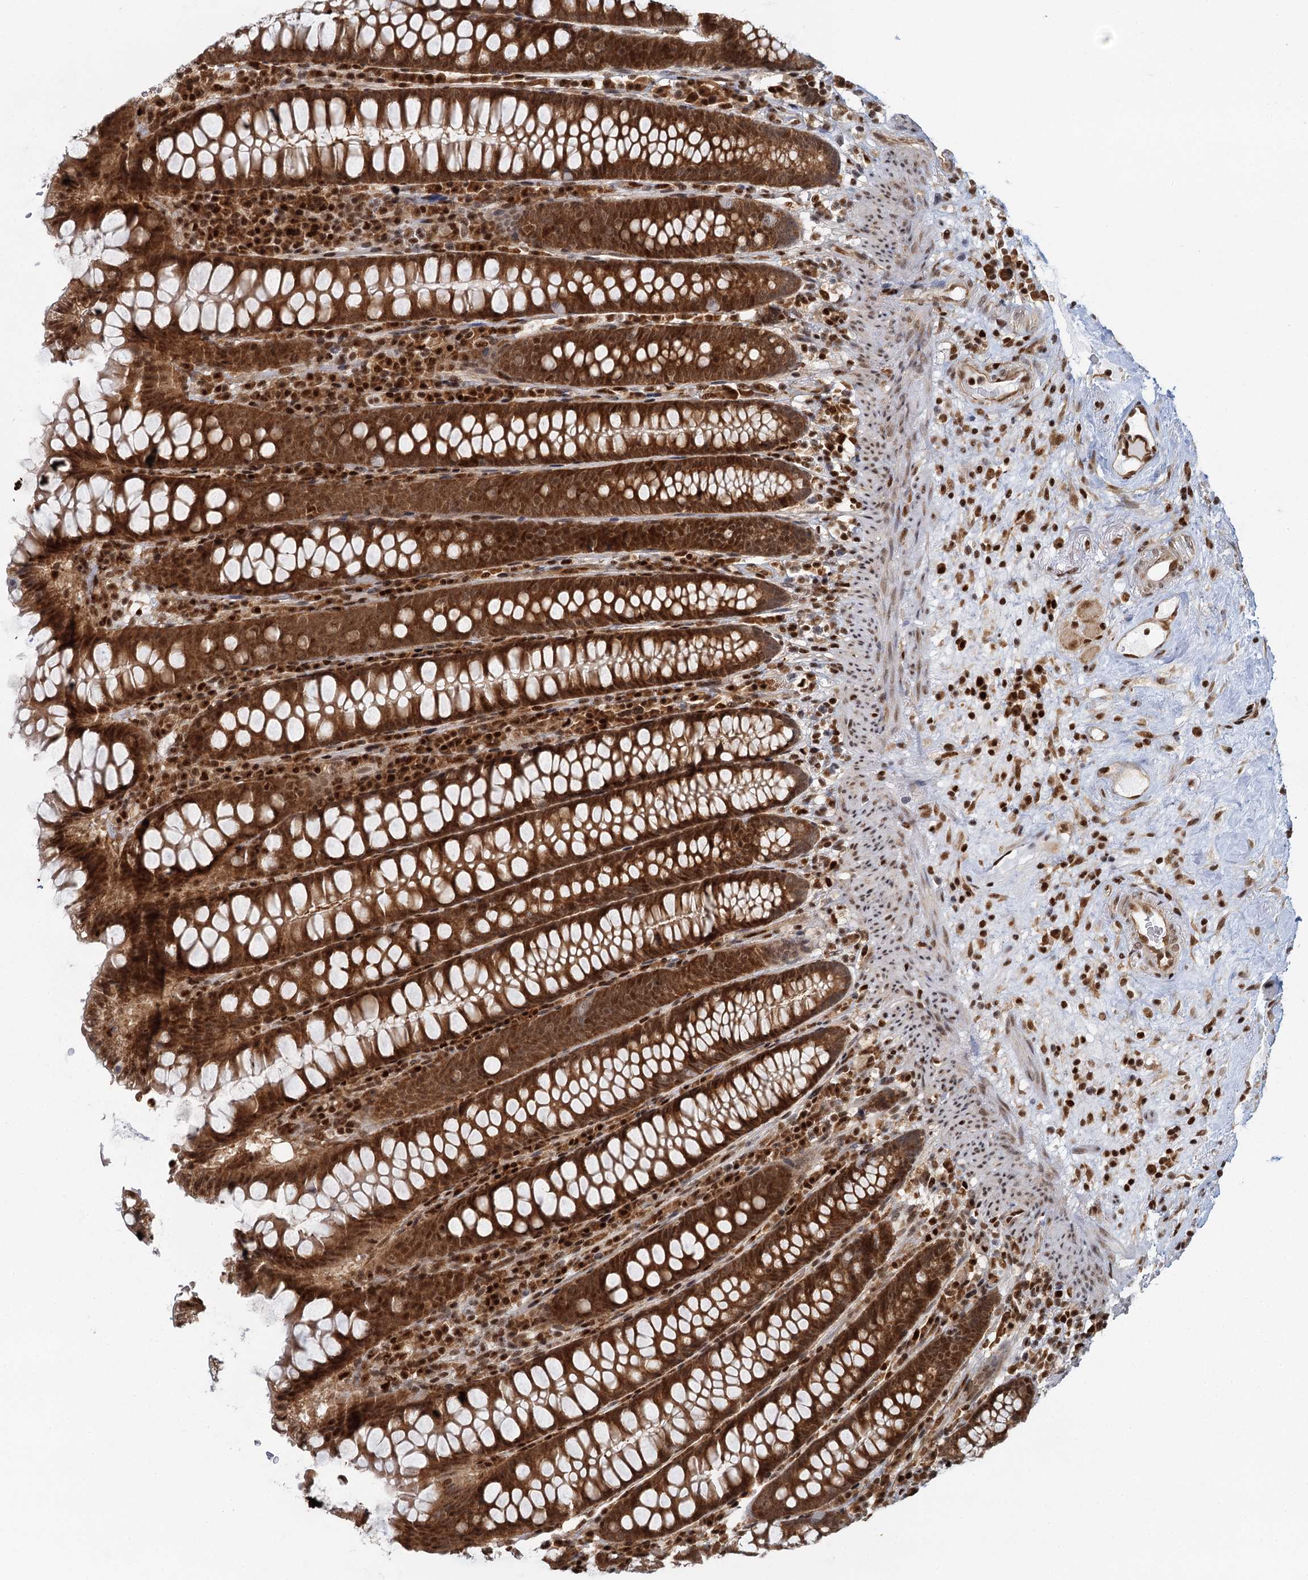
{"staining": {"intensity": "strong", "quantity": ">75%", "location": "nuclear"}, "tissue": "colon", "cell_type": "Endothelial cells", "image_type": "normal", "snomed": [{"axis": "morphology", "description": "Normal tissue, NOS"}, {"axis": "topography", "description": "Colon"}], "caption": "Brown immunohistochemical staining in normal colon shows strong nuclear expression in about >75% of endothelial cells.", "gene": "GPATCH11", "patient": {"sex": "female", "age": 79}}